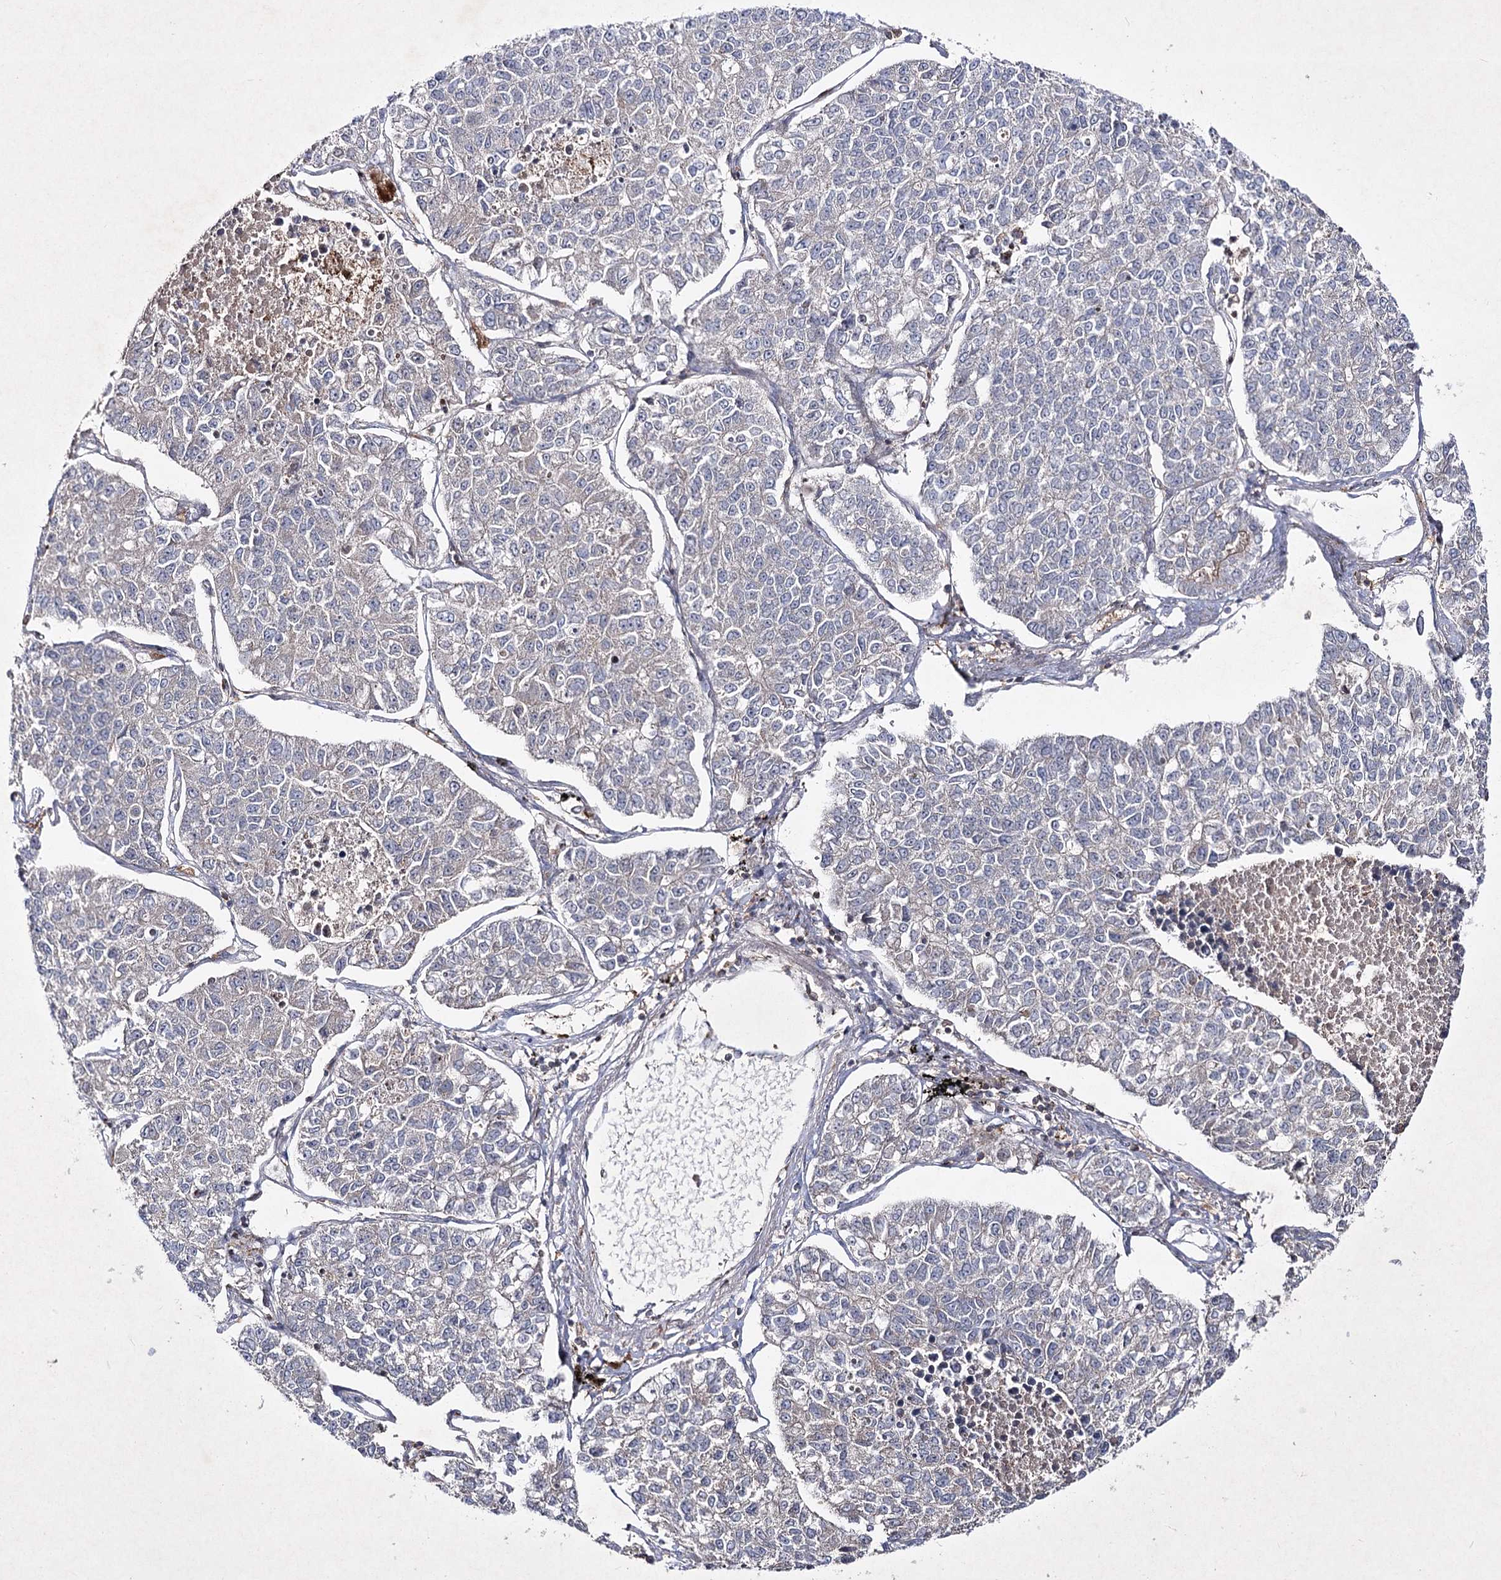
{"staining": {"intensity": "negative", "quantity": "none", "location": "none"}, "tissue": "lung cancer", "cell_type": "Tumor cells", "image_type": "cancer", "snomed": [{"axis": "morphology", "description": "Adenocarcinoma, NOS"}, {"axis": "topography", "description": "Lung"}], "caption": "Image shows no significant protein expression in tumor cells of lung cancer.", "gene": "CIB2", "patient": {"sex": "male", "age": 49}}